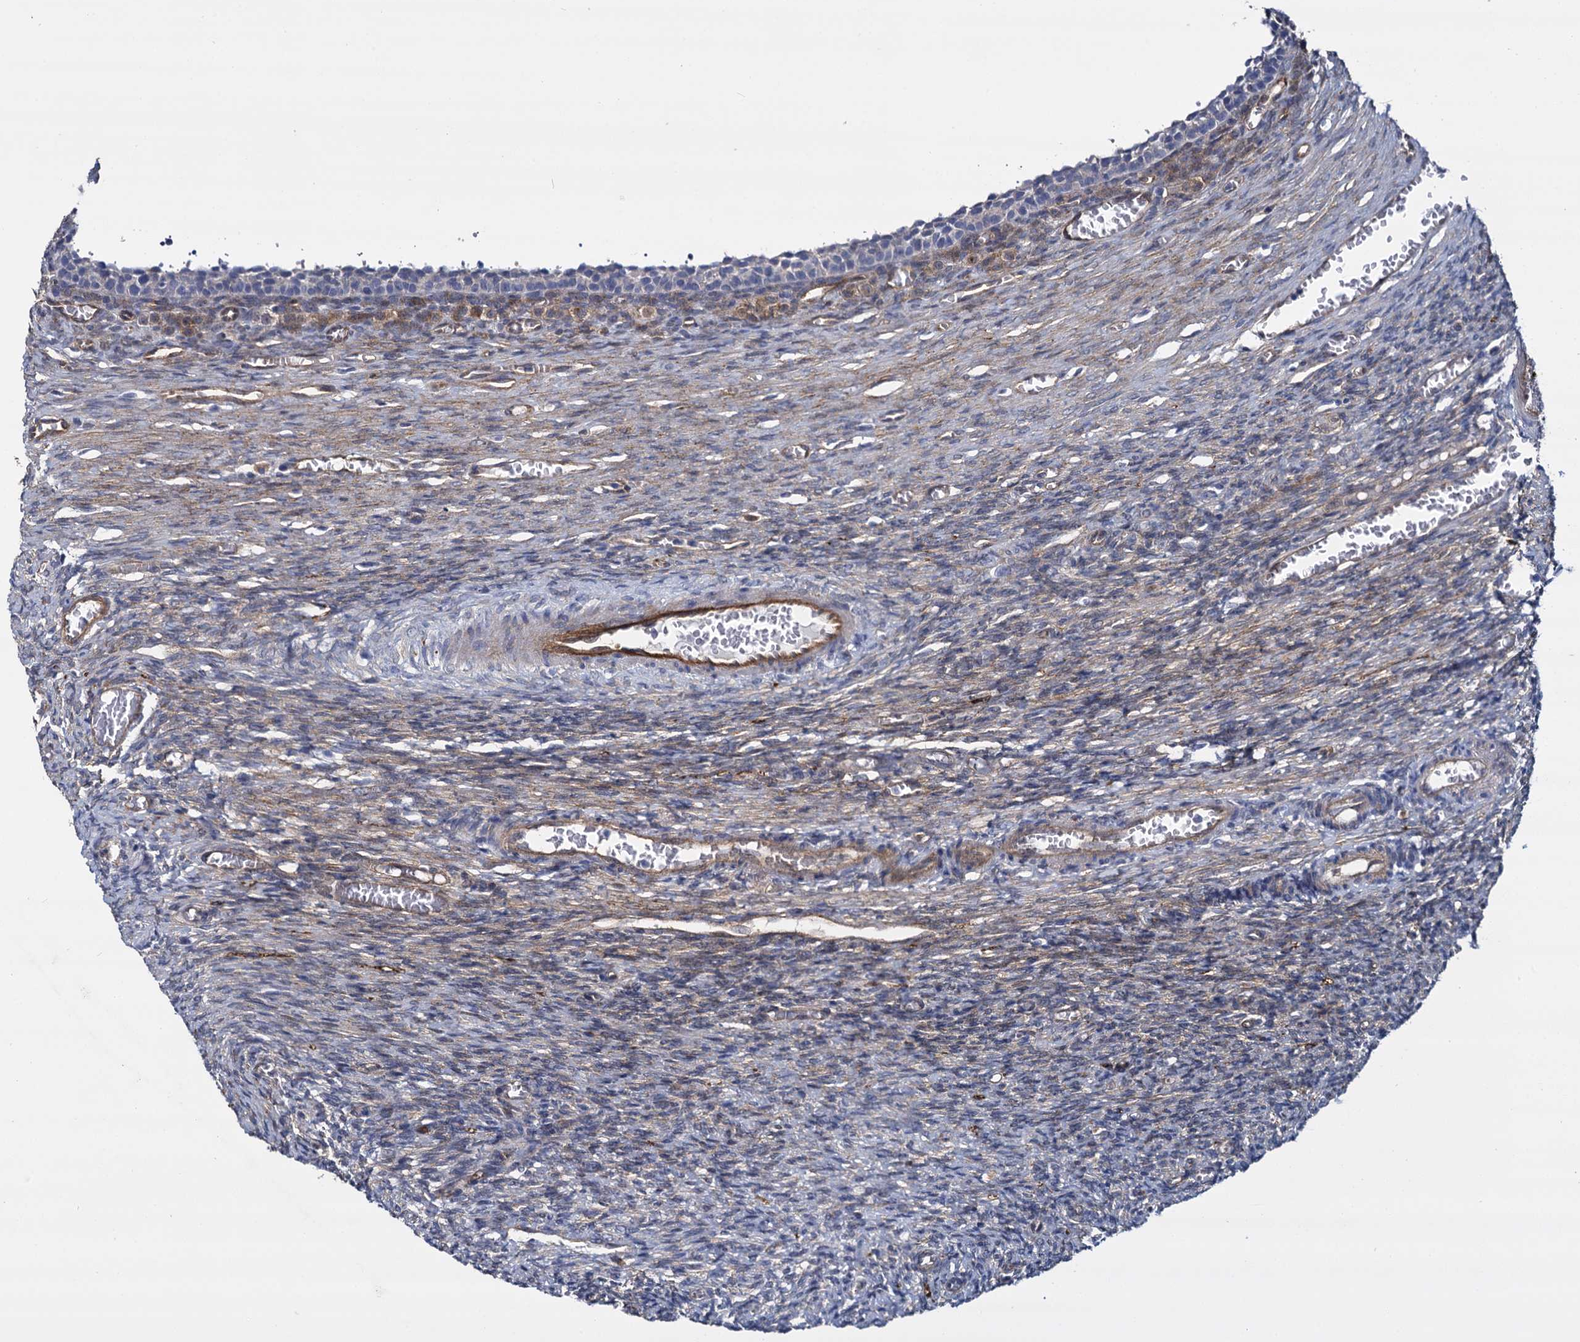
{"staining": {"intensity": "negative", "quantity": "none", "location": "none"}, "tissue": "ovary", "cell_type": "Follicle cells", "image_type": "normal", "snomed": [{"axis": "morphology", "description": "Normal tissue, NOS"}, {"axis": "topography", "description": "Ovary"}], "caption": "DAB immunohistochemical staining of benign ovary shows no significant positivity in follicle cells.", "gene": "STXBP1", "patient": {"sex": "female", "age": 27}}